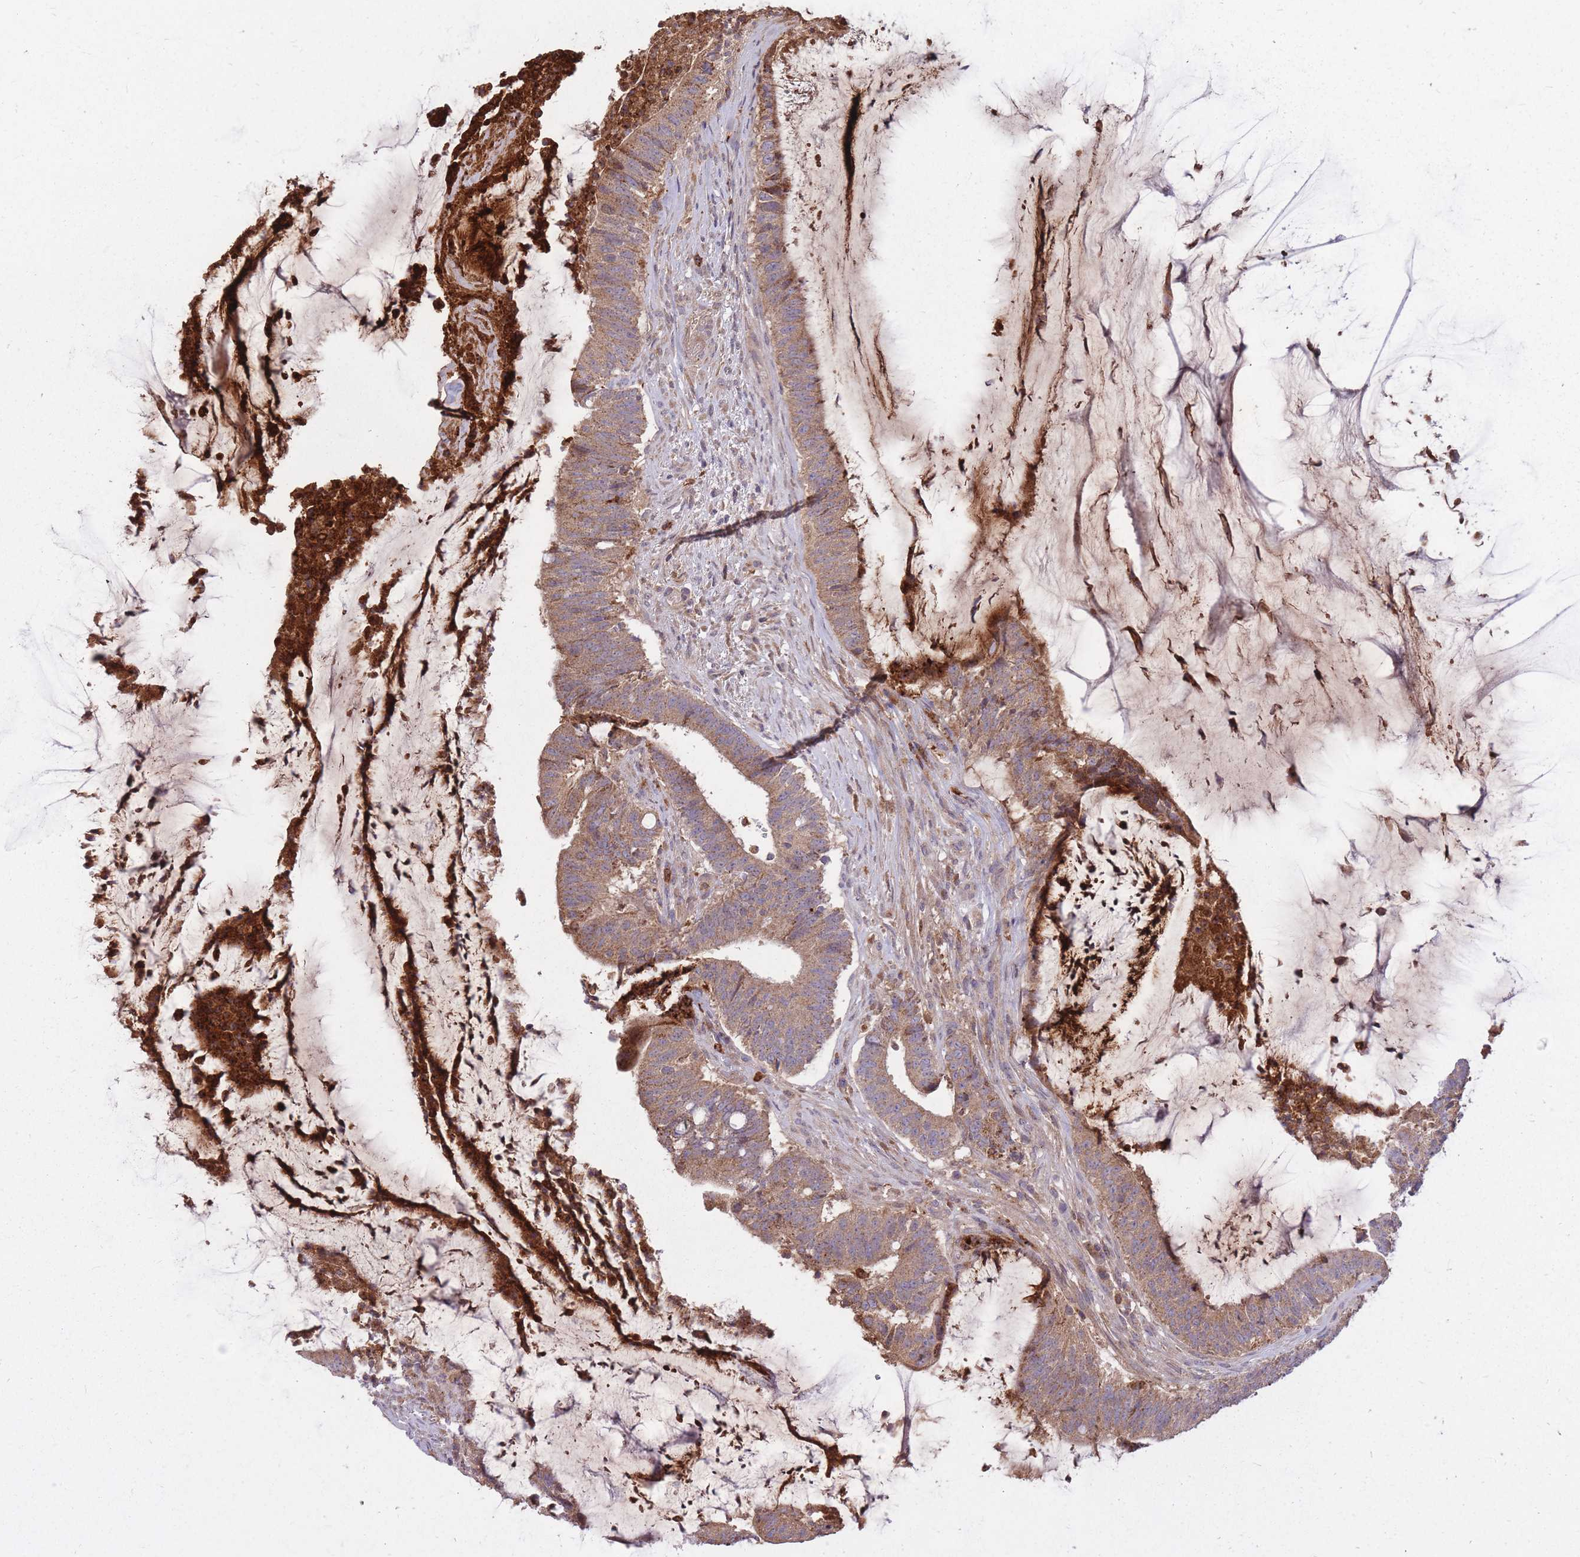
{"staining": {"intensity": "moderate", "quantity": ">75%", "location": "cytoplasmic/membranous"}, "tissue": "colorectal cancer", "cell_type": "Tumor cells", "image_type": "cancer", "snomed": [{"axis": "morphology", "description": "Adenocarcinoma, NOS"}, {"axis": "topography", "description": "Colon"}], "caption": "This photomicrograph demonstrates immunohistochemistry (IHC) staining of human colorectal cancer, with medium moderate cytoplasmic/membranous positivity in about >75% of tumor cells.", "gene": "IGF2BP2", "patient": {"sex": "female", "age": 43}}